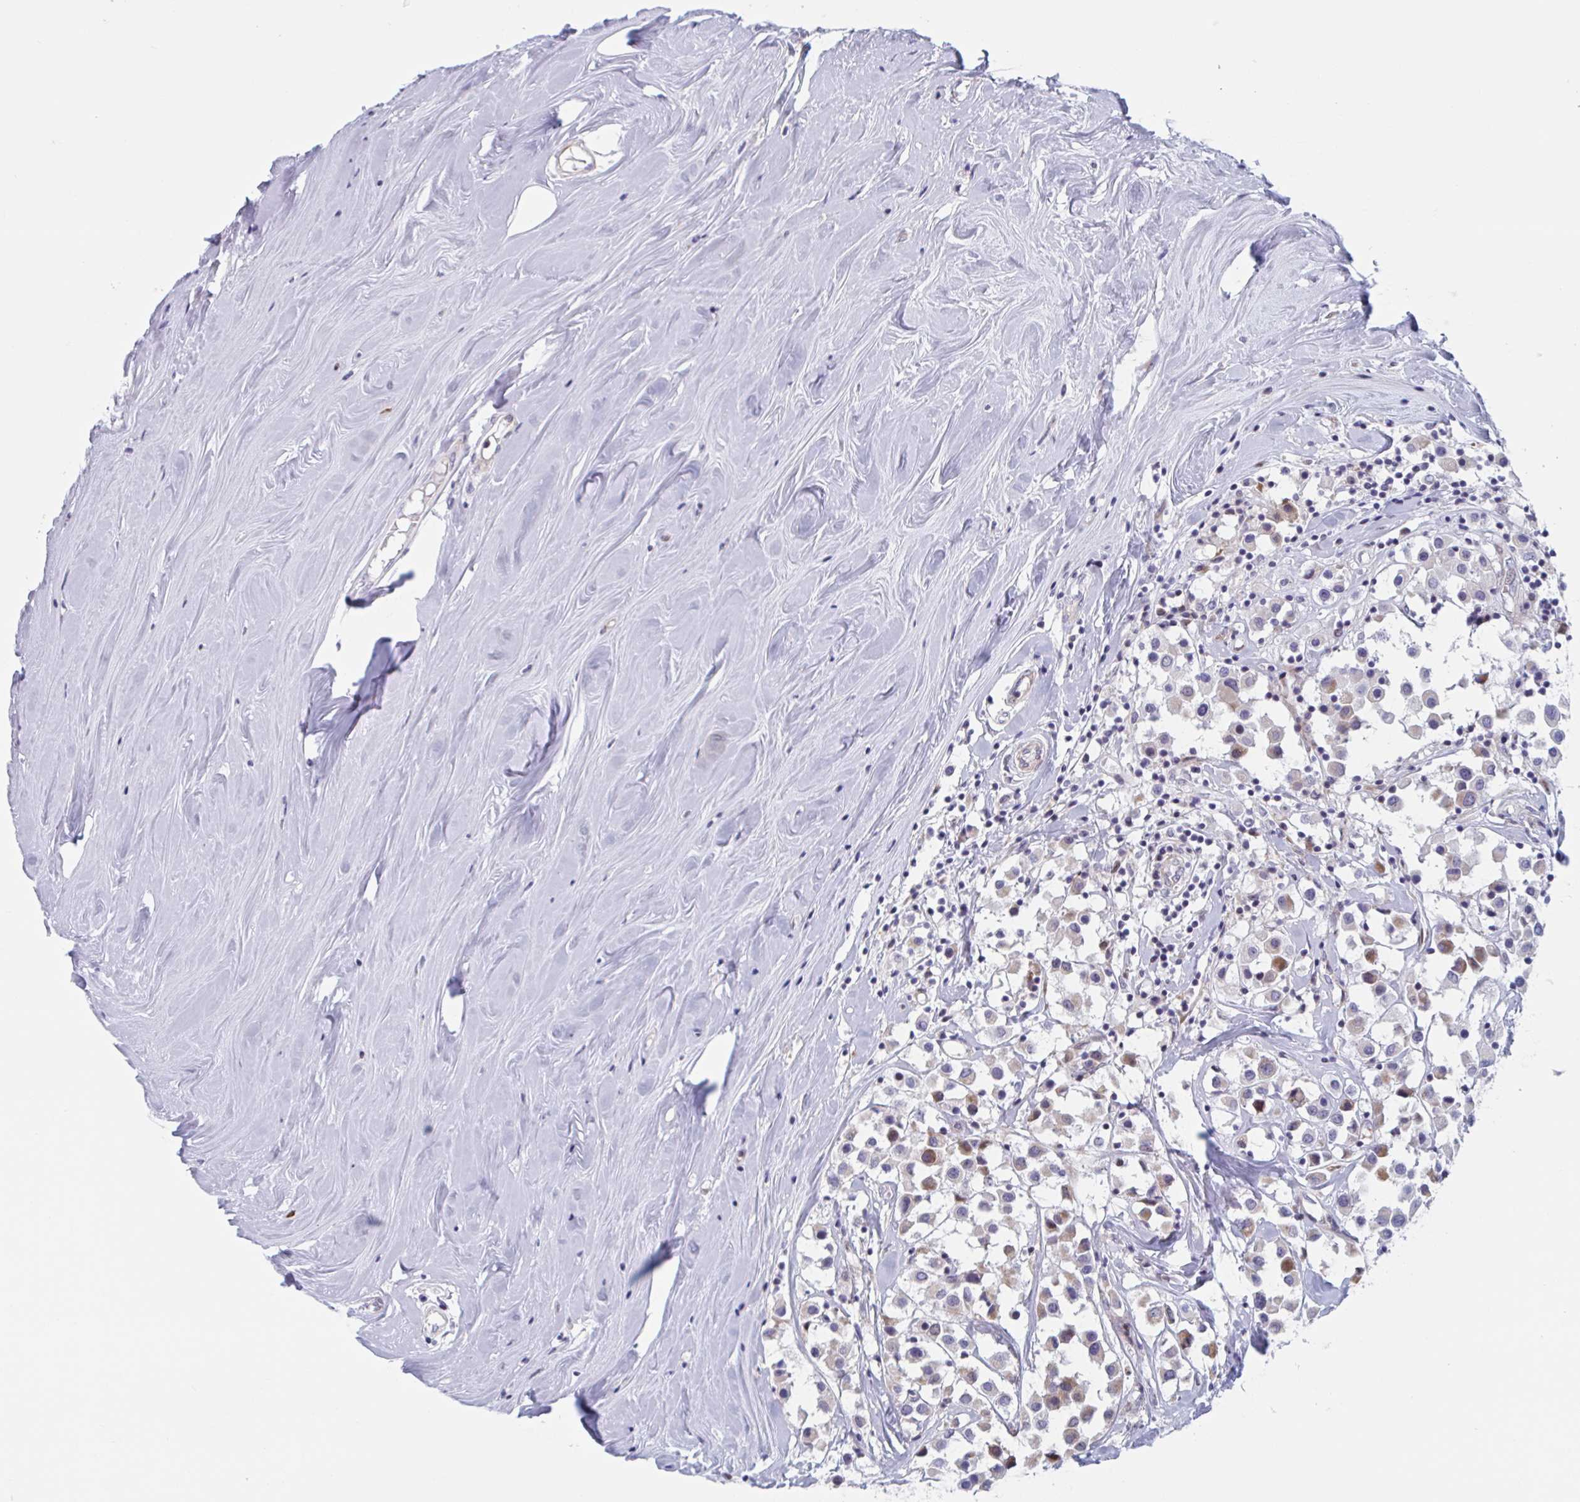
{"staining": {"intensity": "weak", "quantity": "<25%", "location": "cytoplasmic/membranous"}, "tissue": "breast cancer", "cell_type": "Tumor cells", "image_type": "cancer", "snomed": [{"axis": "morphology", "description": "Duct carcinoma"}, {"axis": "topography", "description": "Breast"}], "caption": "Immunohistochemistry (IHC) photomicrograph of neoplastic tissue: human breast cancer (invasive ductal carcinoma) stained with DAB reveals no significant protein positivity in tumor cells.", "gene": "DUXA", "patient": {"sex": "female", "age": 61}}